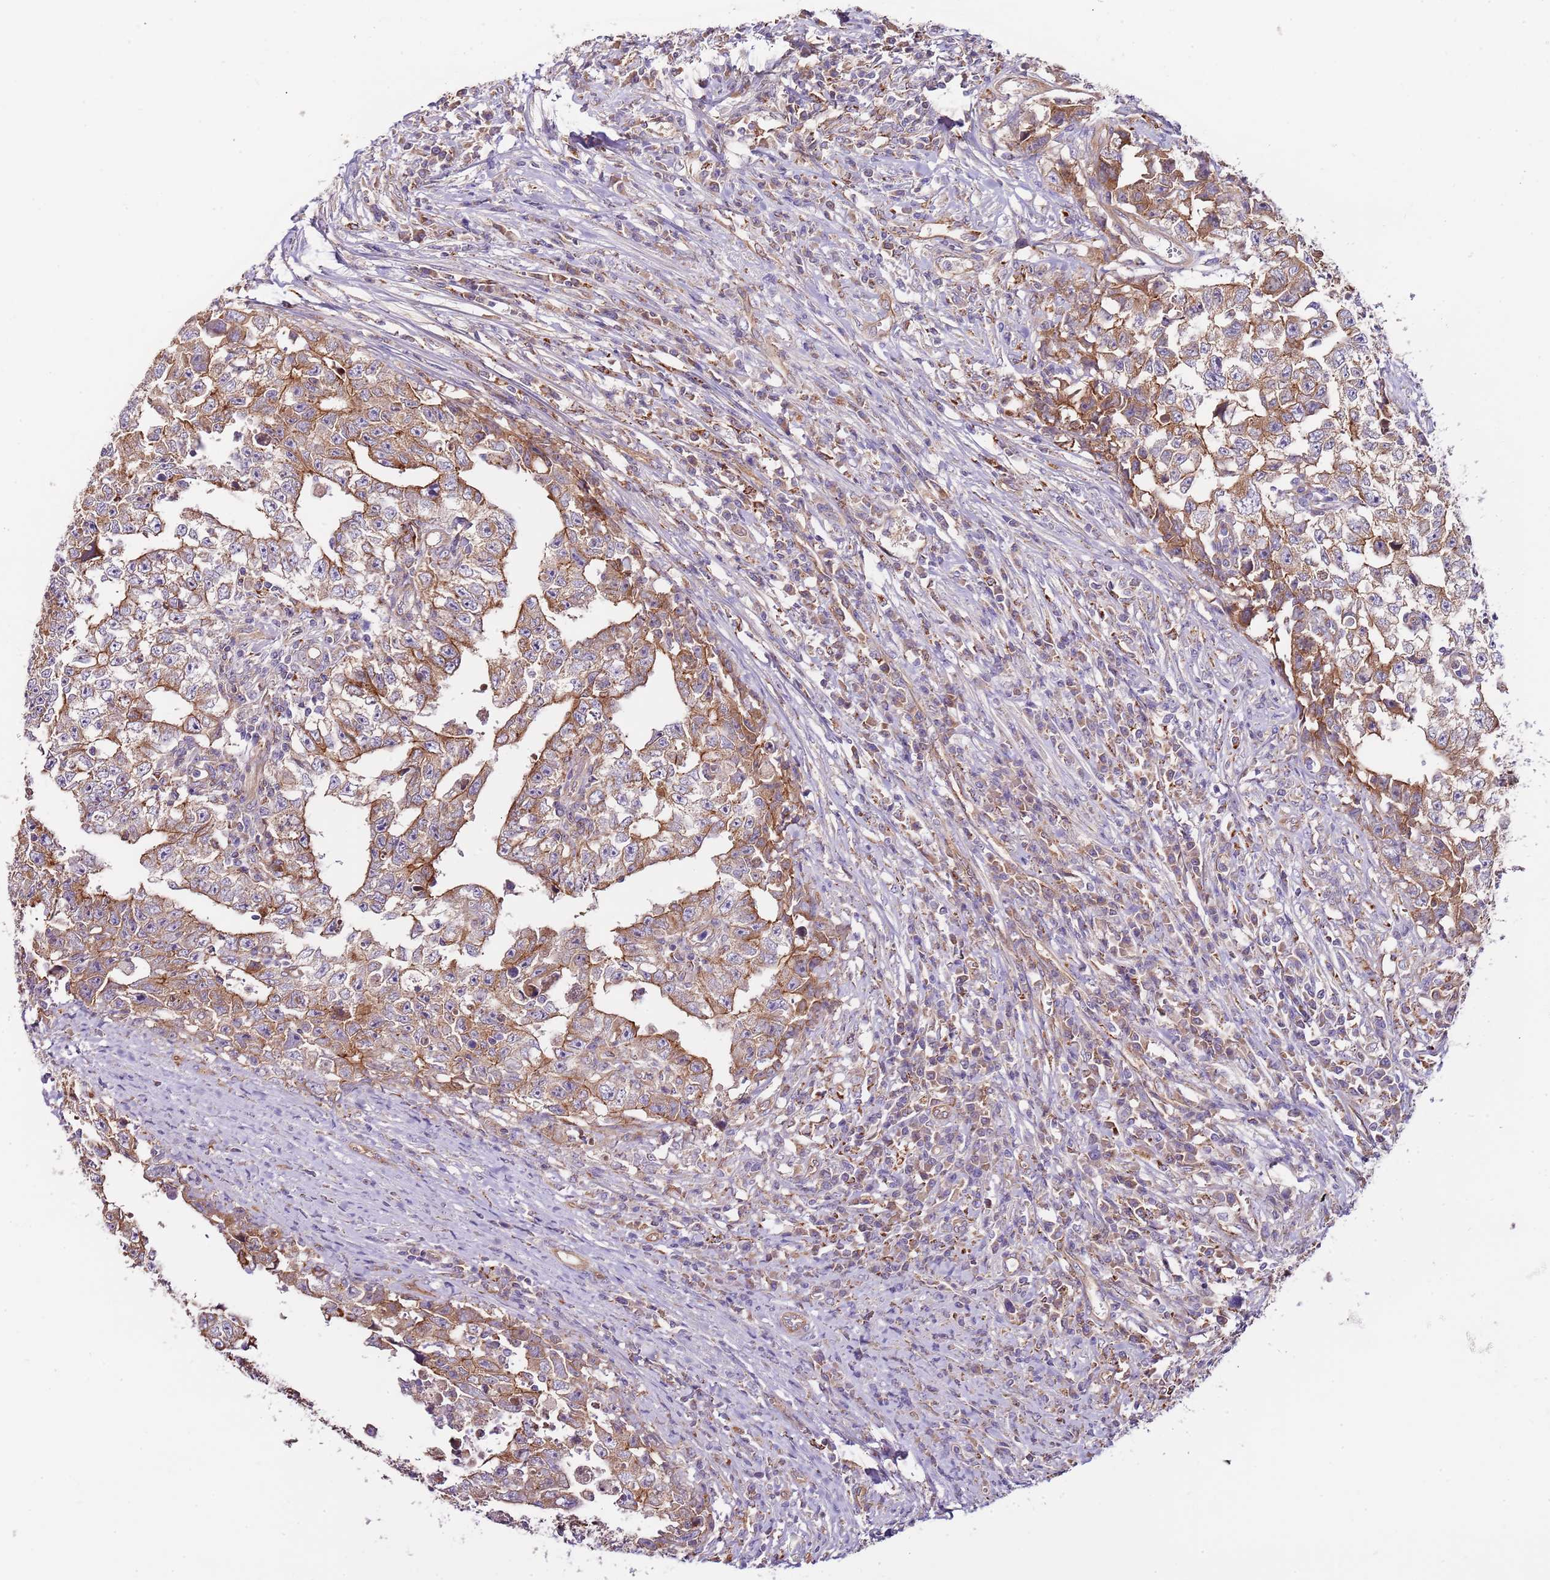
{"staining": {"intensity": "moderate", "quantity": ">75%", "location": "cytoplasmic/membranous"}, "tissue": "testis cancer", "cell_type": "Tumor cells", "image_type": "cancer", "snomed": [{"axis": "morphology", "description": "Carcinoma, Embryonal, NOS"}, {"axis": "topography", "description": "Testis"}], "caption": "Immunohistochemical staining of testis cancer (embryonal carcinoma) displays medium levels of moderate cytoplasmic/membranous protein staining in approximately >75% of tumor cells. (DAB IHC with brightfield microscopy, high magnification).", "gene": "DOCK6", "patient": {"sex": "male", "age": 25}}